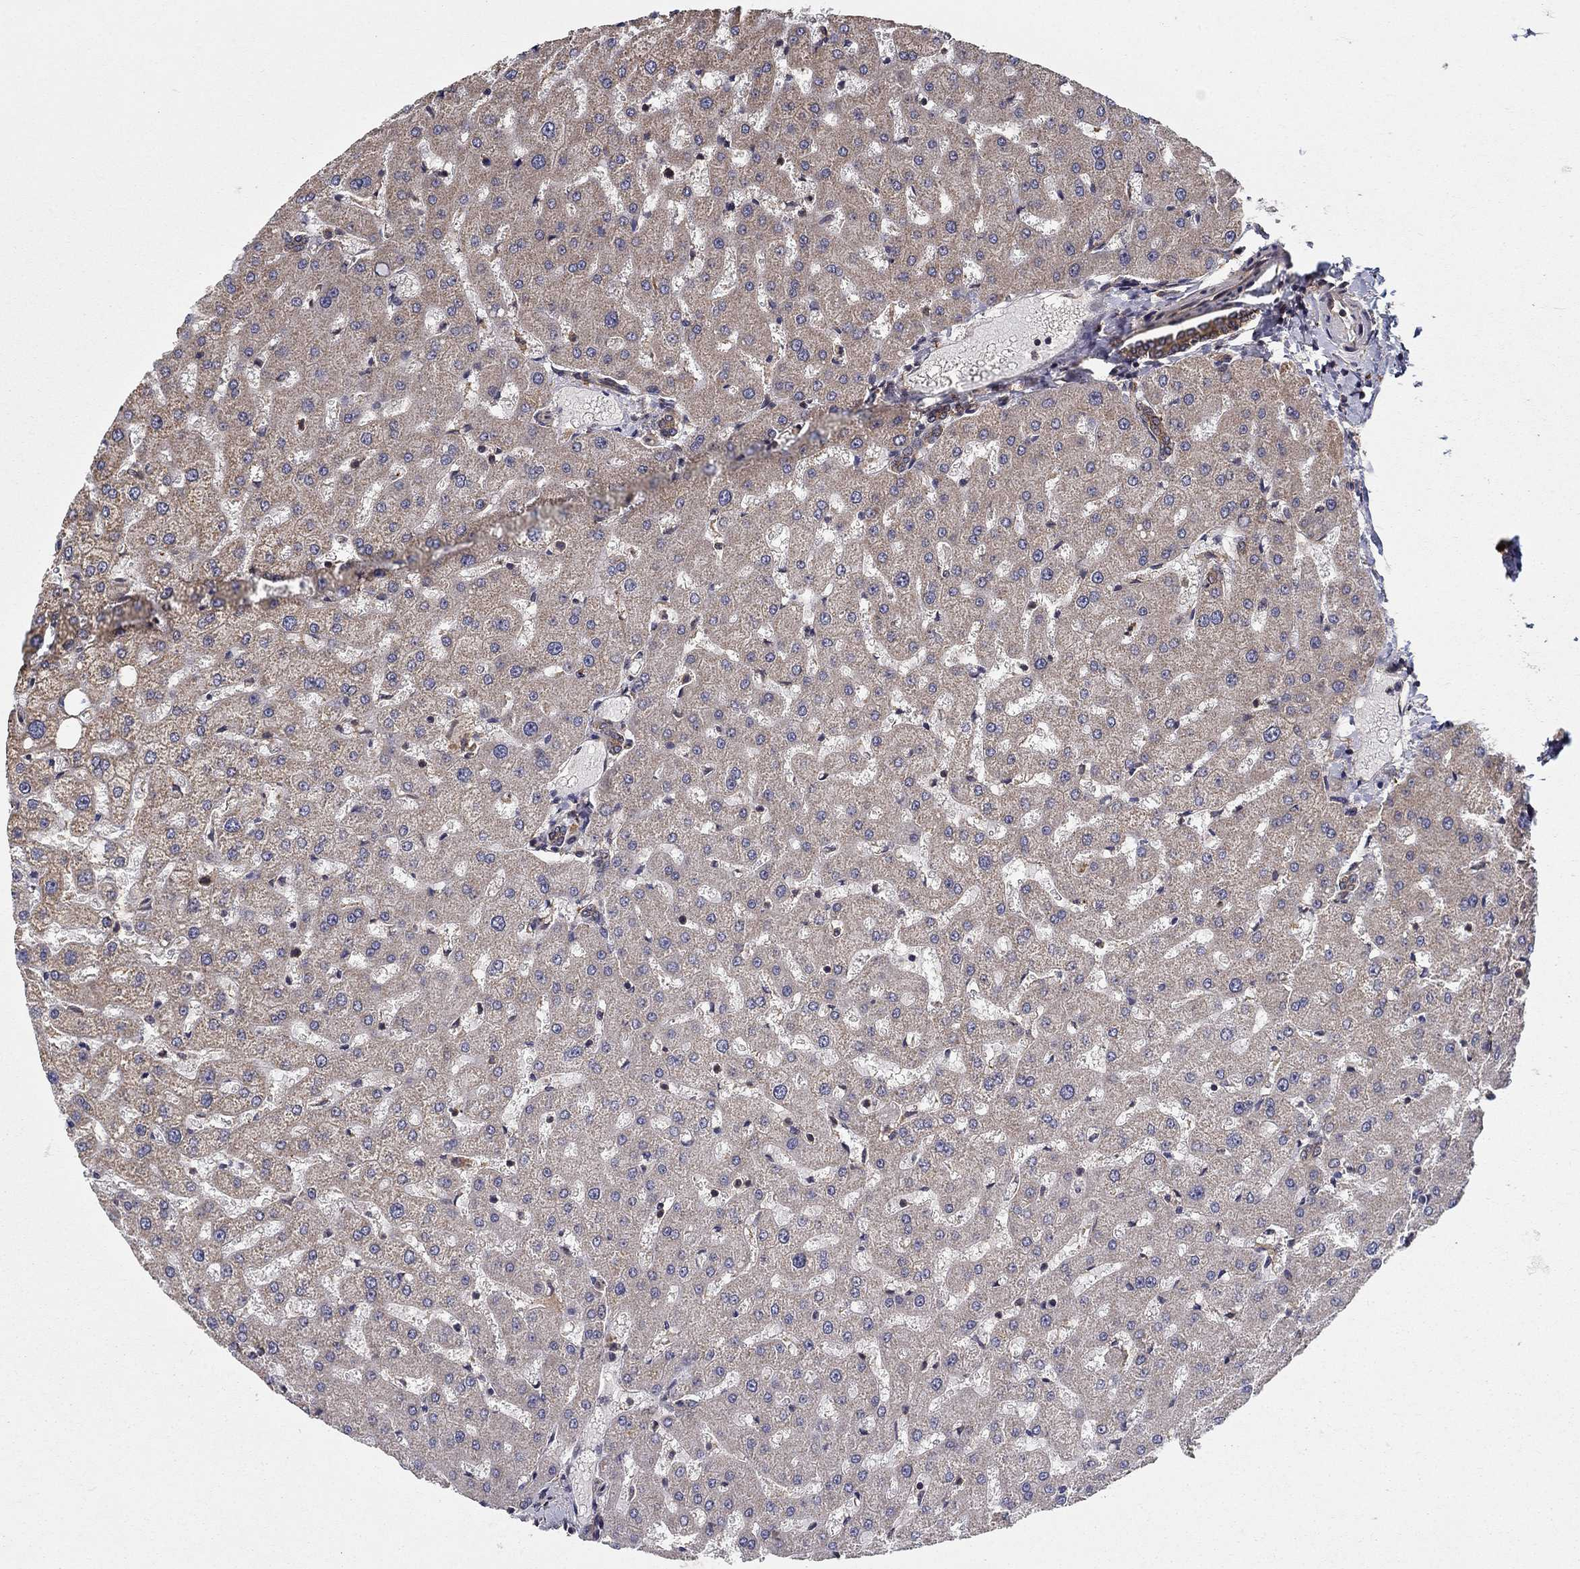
{"staining": {"intensity": "strong", "quantity": ">75%", "location": "cytoplasmic/membranous"}, "tissue": "liver", "cell_type": "Cholangiocytes", "image_type": "normal", "snomed": [{"axis": "morphology", "description": "Normal tissue, NOS"}, {"axis": "topography", "description": "Liver"}], "caption": "Protein expression analysis of unremarkable liver shows strong cytoplasmic/membranous positivity in approximately >75% of cholangiocytes. (DAB IHC with brightfield microscopy, high magnification).", "gene": "BMERB1", "patient": {"sex": "female", "age": 50}}